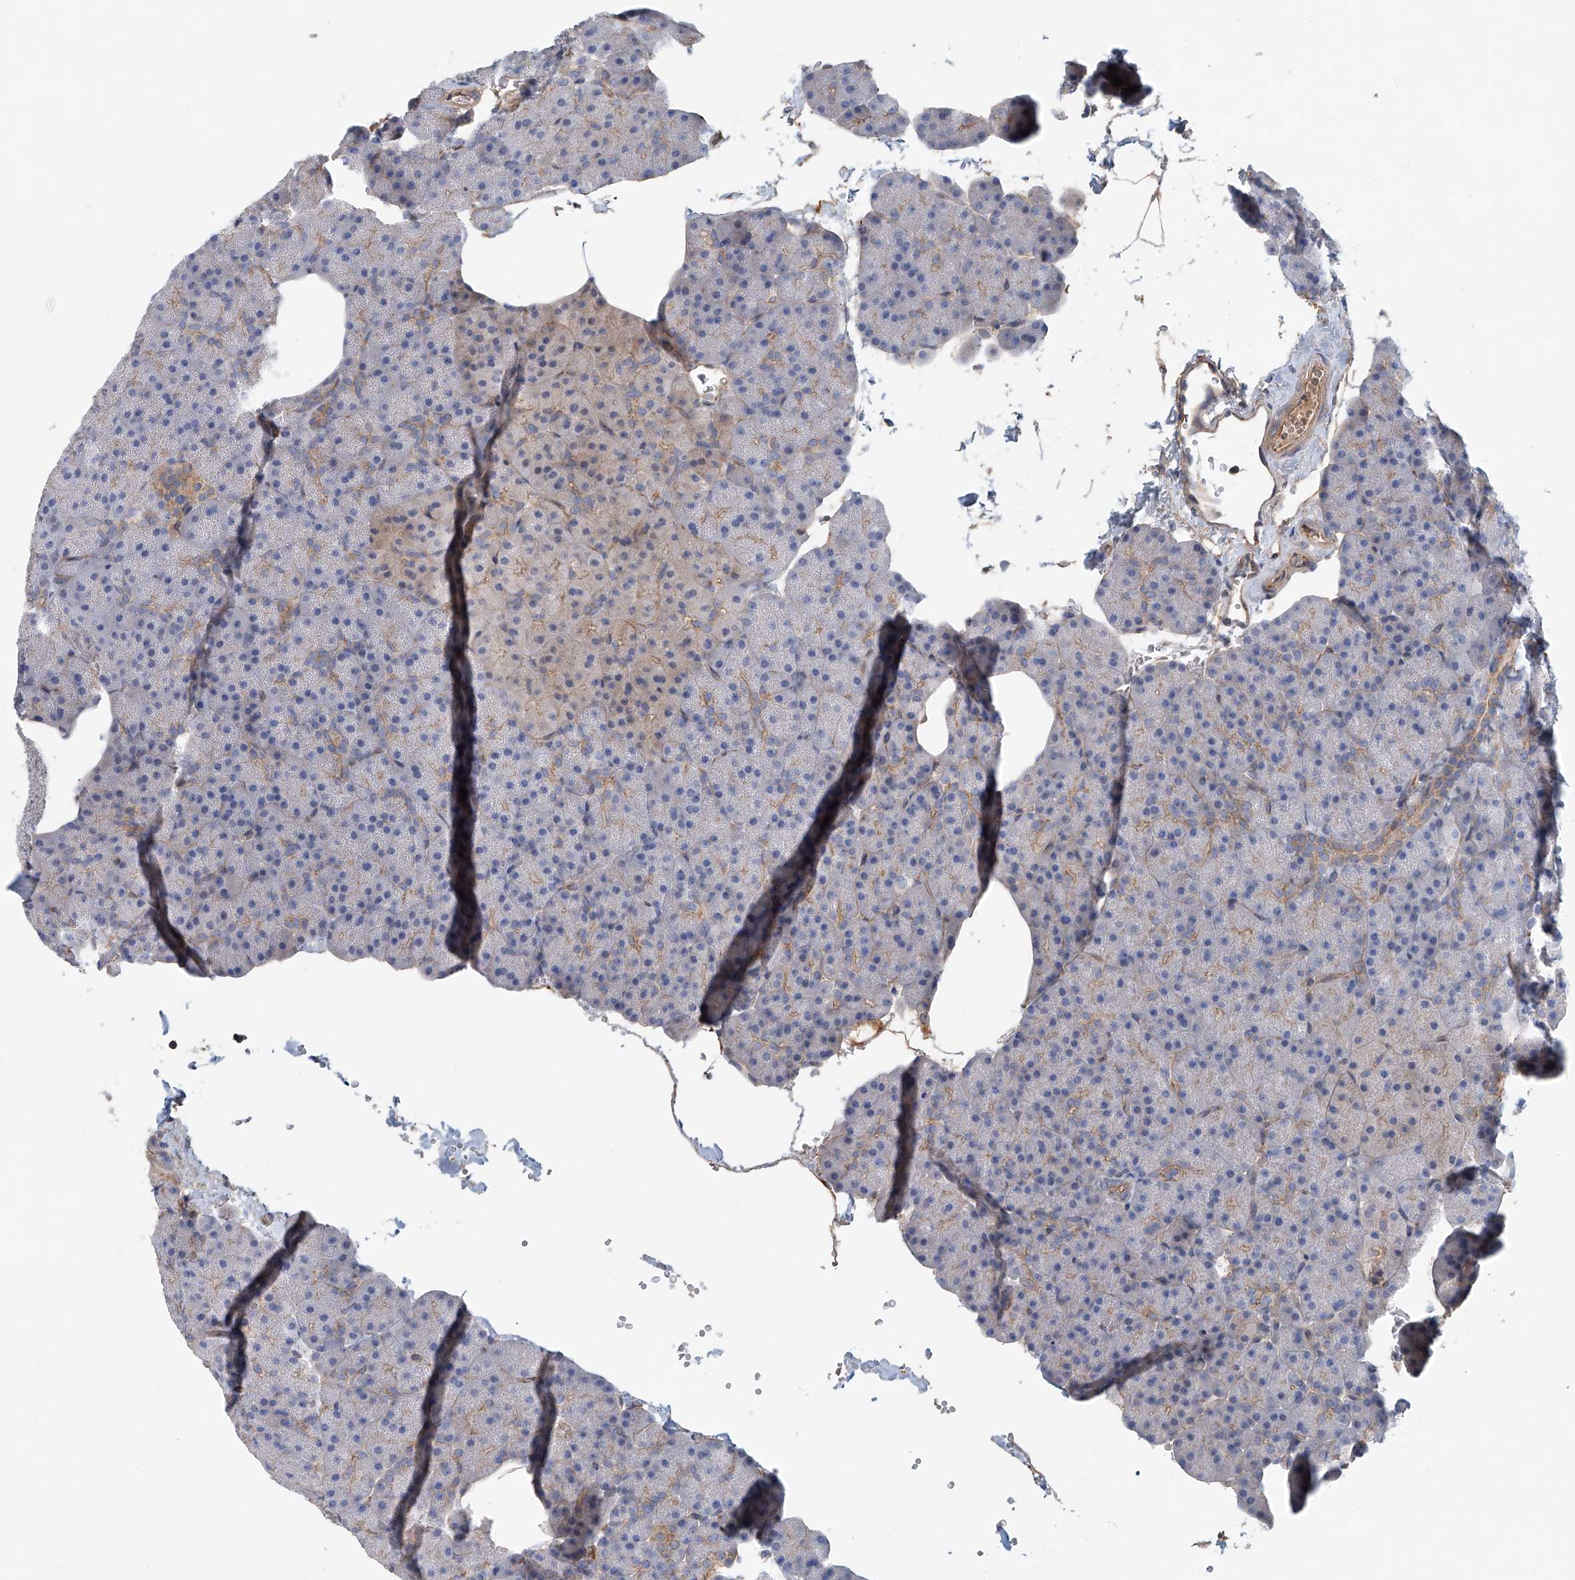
{"staining": {"intensity": "moderate", "quantity": "25%-75%", "location": "cytoplasmic/membranous"}, "tissue": "pancreas", "cell_type": "Exocrine glandular cells", "image_type": "normal", "snomed": [{"axis": "morphology", "description": "Normal tissue, NOS"}, {"axis": "morphology", "description": "Carcinoid, malignant, NOS"}, {"axis": "topography", "description": "Pancreas"}], "caption": "Immunohistochemical staining of normal human pancreas reveals 25%-75% levels of moderate cytoplasmic/membranous protein positivity in approximately 25%-75% of exocrine glandular cells.", "gene": "FRYL", "patient": {"sex": "female", "age": 35}}